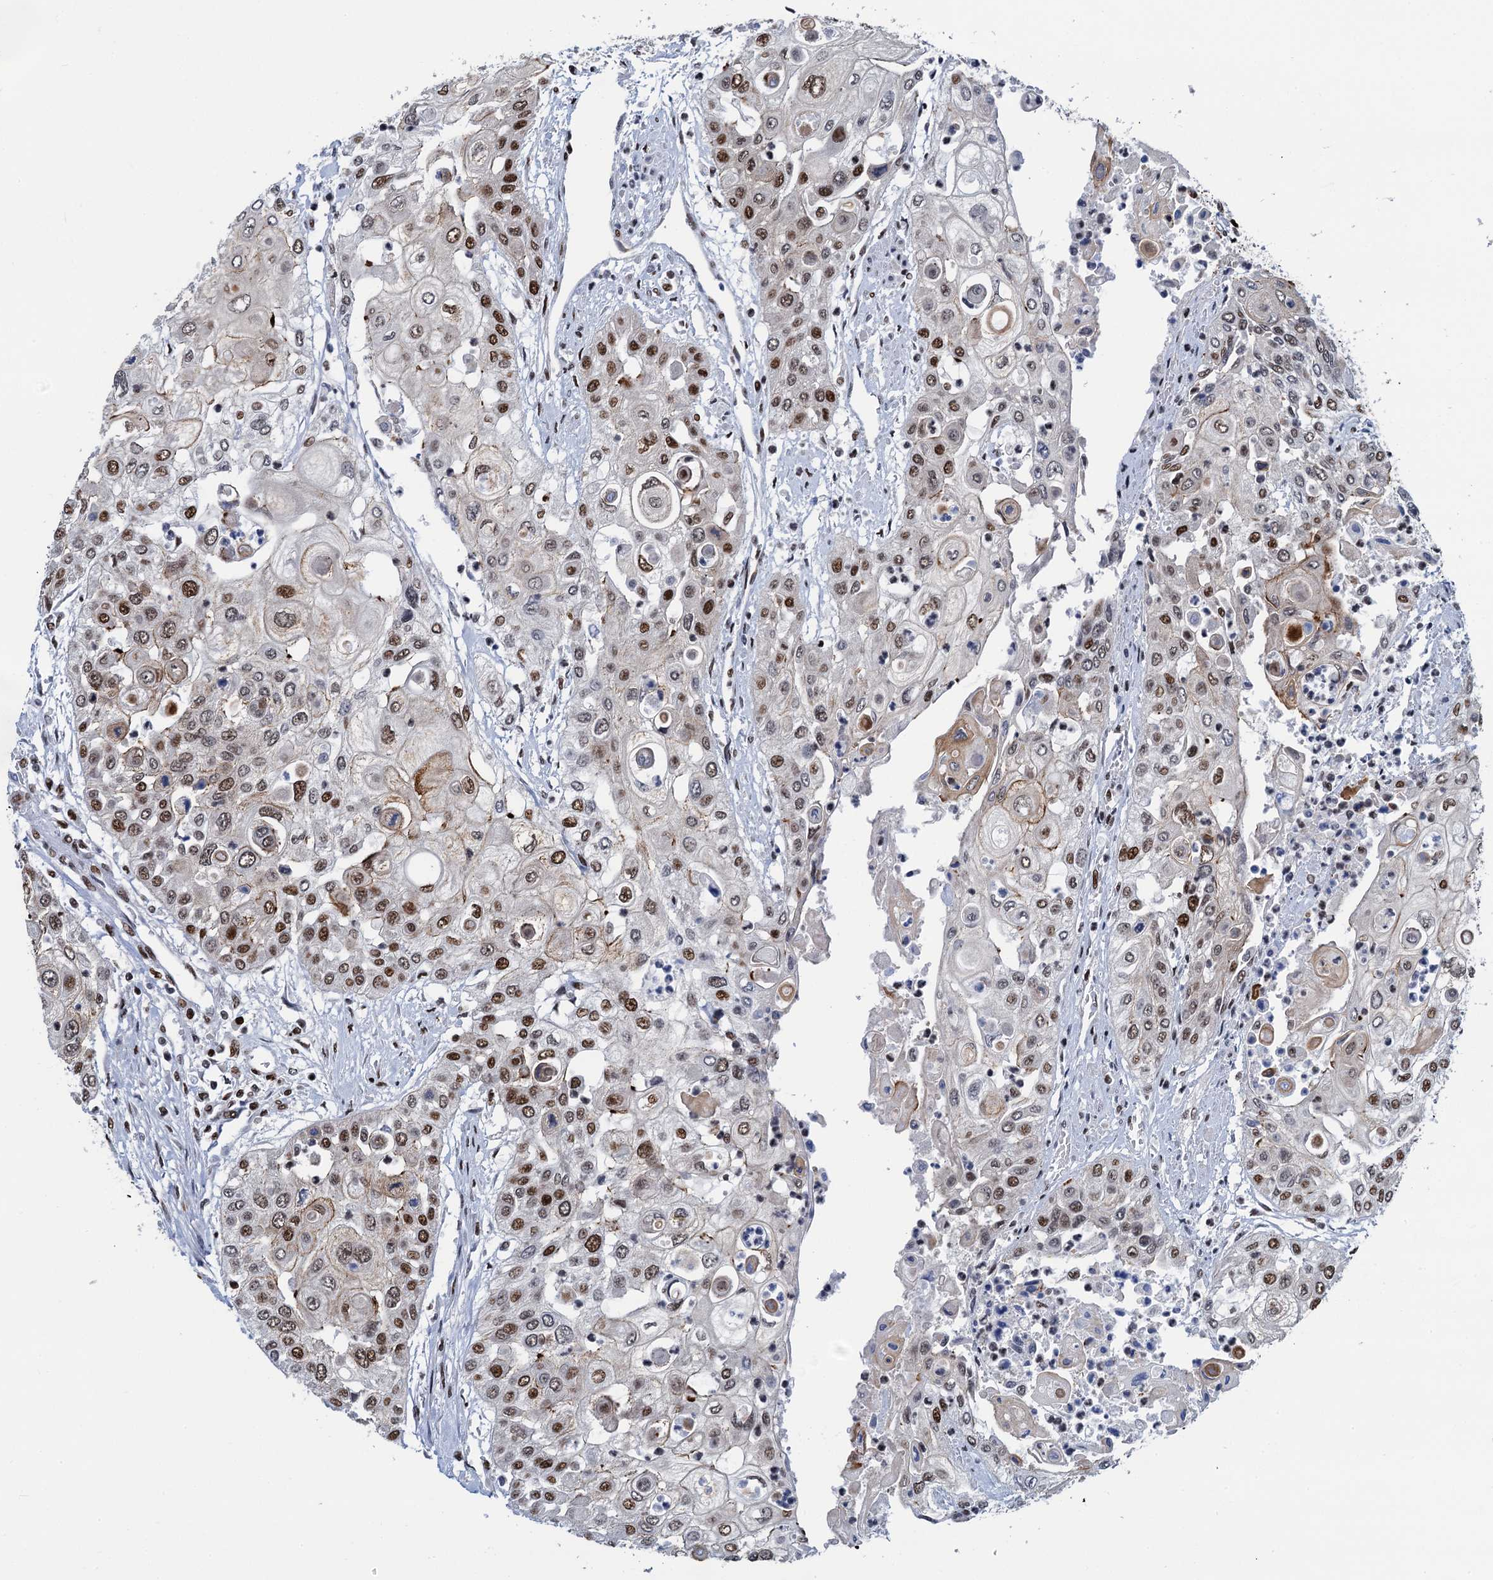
{"staining": {"intensity": "moderate", "quantity": ">75%", "location": "nuclear"}, "tissue": "urothelial cancer", "cell_type": "Tumor cells", "image_type": "cancer", "snomed": [{"axis": "morphology", "description": "Urothelial carcinoma, High grade"}, {"axis": "topography", "description": "Urinary bladder"}], "caption": "This is a photomicrograph of immunohistochemistry (IHC) staining of urothelial cancer, which shows moderate staining in the nuclear of tumor cells.", "gene": "PPP4R1", "patient": {"sex": "female", "age": 79}}